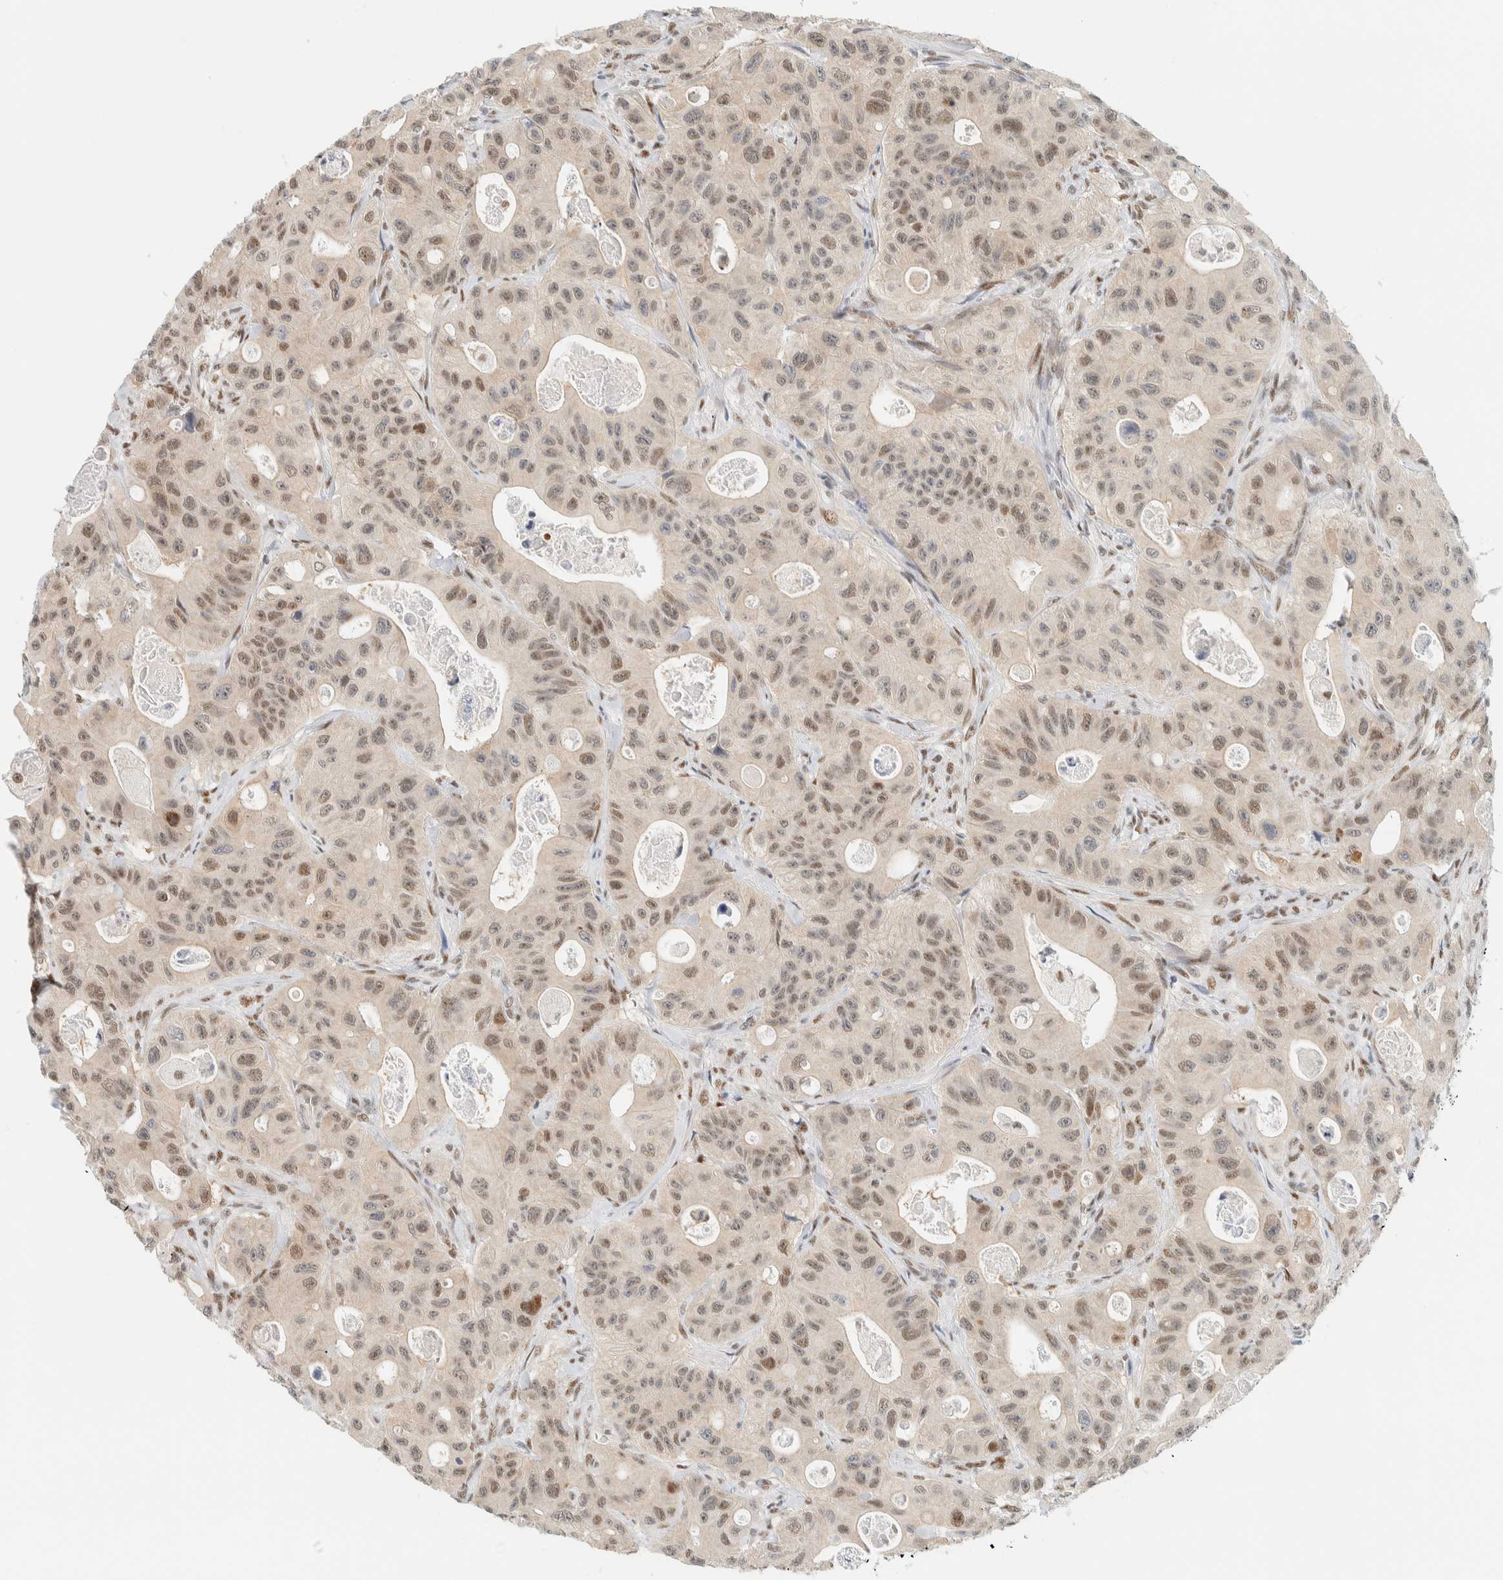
{"staining": {"intensity": "weak", "quantity": "25%-75%", "location": "nuclear"}, "tissue": "colorectal cancer", "cell_type": "Tumor cells", "image_type": "cancer", "snomed": [{"axis": "morphology", "description": "Adenocarcinoma, NOS"}, {"axis": "topography", "description": "Colon"}], "caption": "The micrograph reveals staining of colorectal adenocarcinoma, revealing weak nuclear protein expression (brown color) within tumor cells. (Stains: DAB (3,3'-diaminobenzidine) in brown, nuclei in blue, Microscopy: brightfield microscopy at high magnification).", "gene": "ZNF683", "patient": {"sex": "female", "age": 46}}